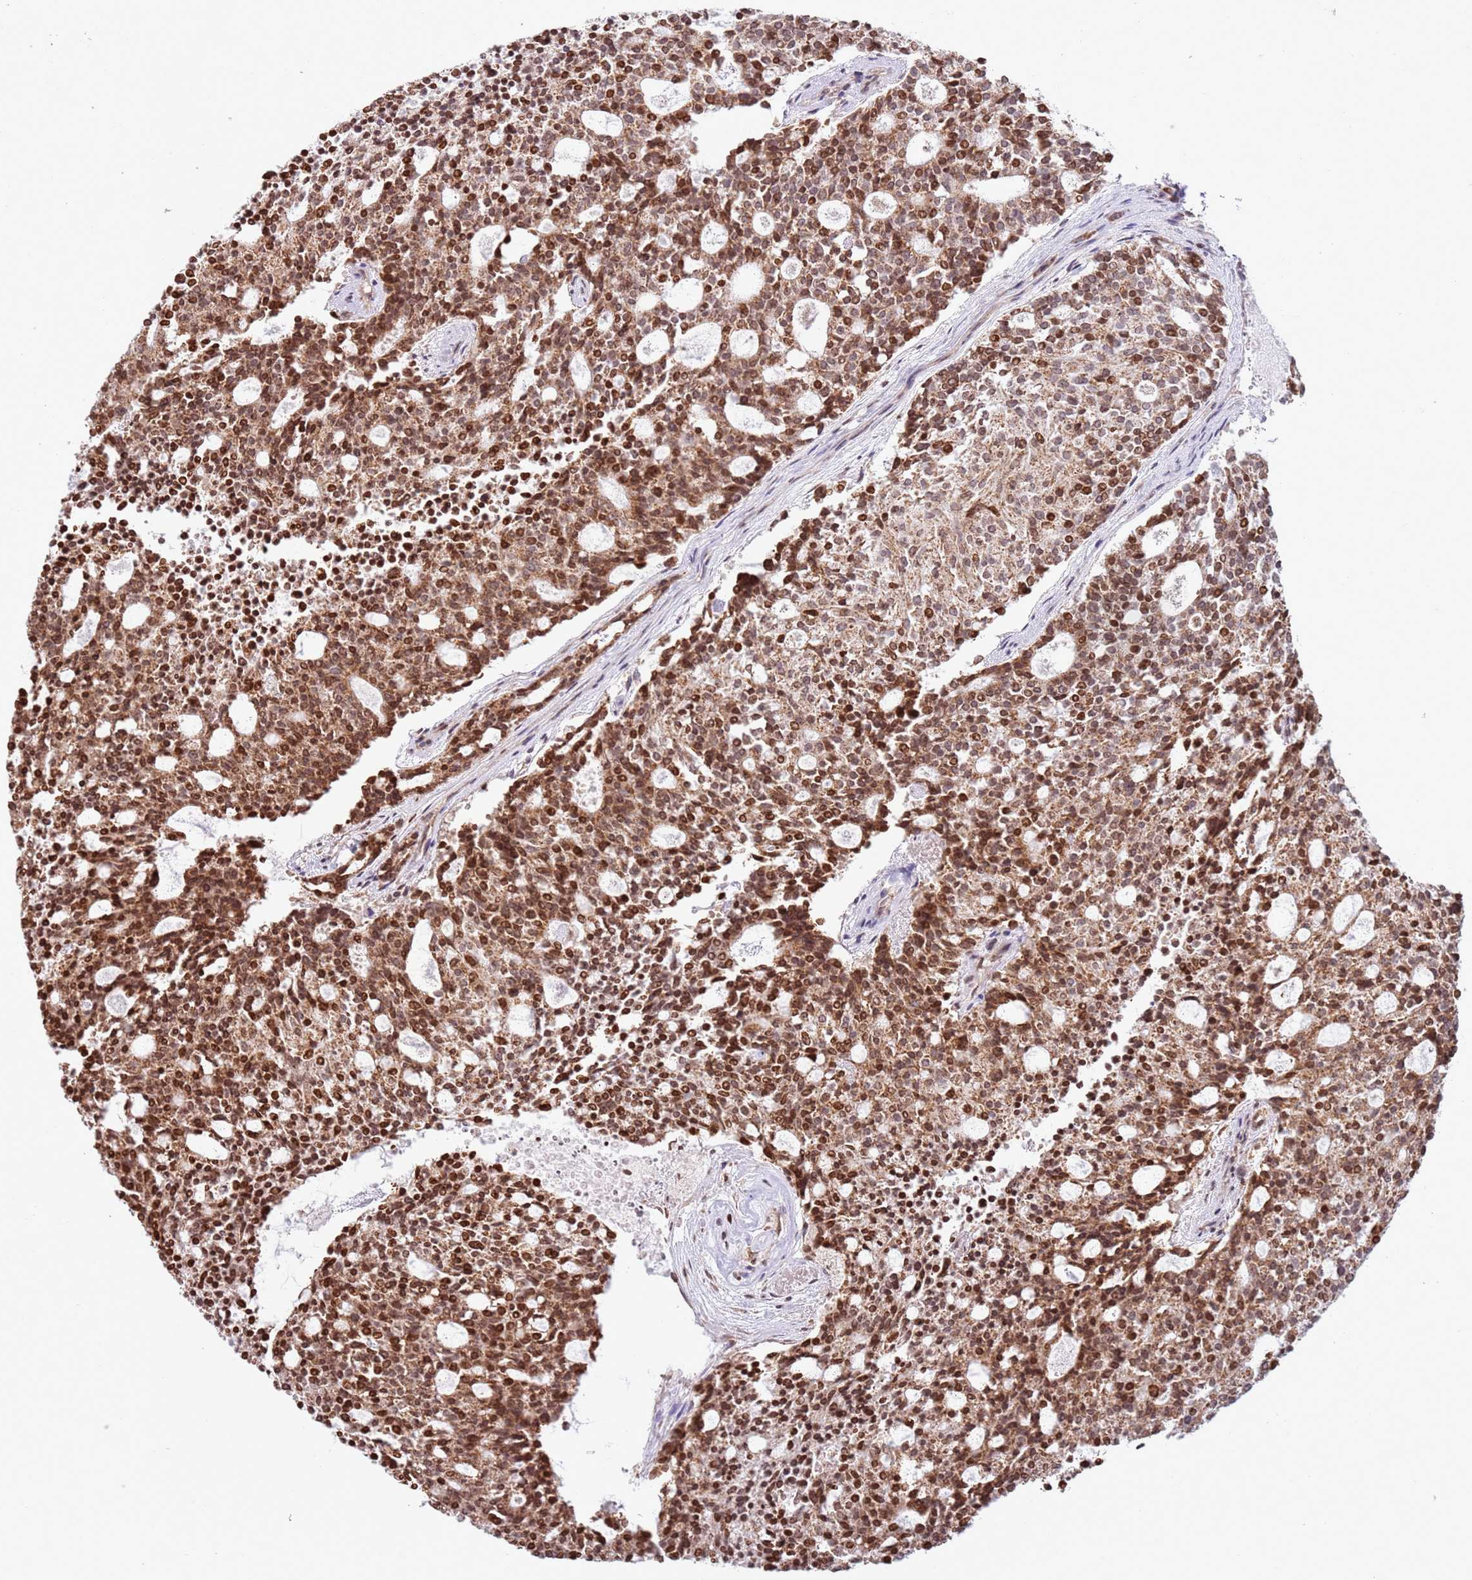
{"staining": {"intensity": "moderate", "quantity": ">75%", "location": "cytoplasmic/membranous,nuclear"}, "tissue": "carcinoid", "cell_type": "Tumor cells", "image_type": "cancer", "snomed": [{"axis": "morphology", "description": "Carcinoid, malignant, NOS"}, {"axis": "topography", "description": "Pancreas"}], "caption": "Carcinoid stained for a protein (brown) exhibits moderate cytoplasmic/membranous and nuclear positive positivity in about >75% of tumor cells.", "gene": "SCAF1", "patient": {"sex": "female", "age": 54}}